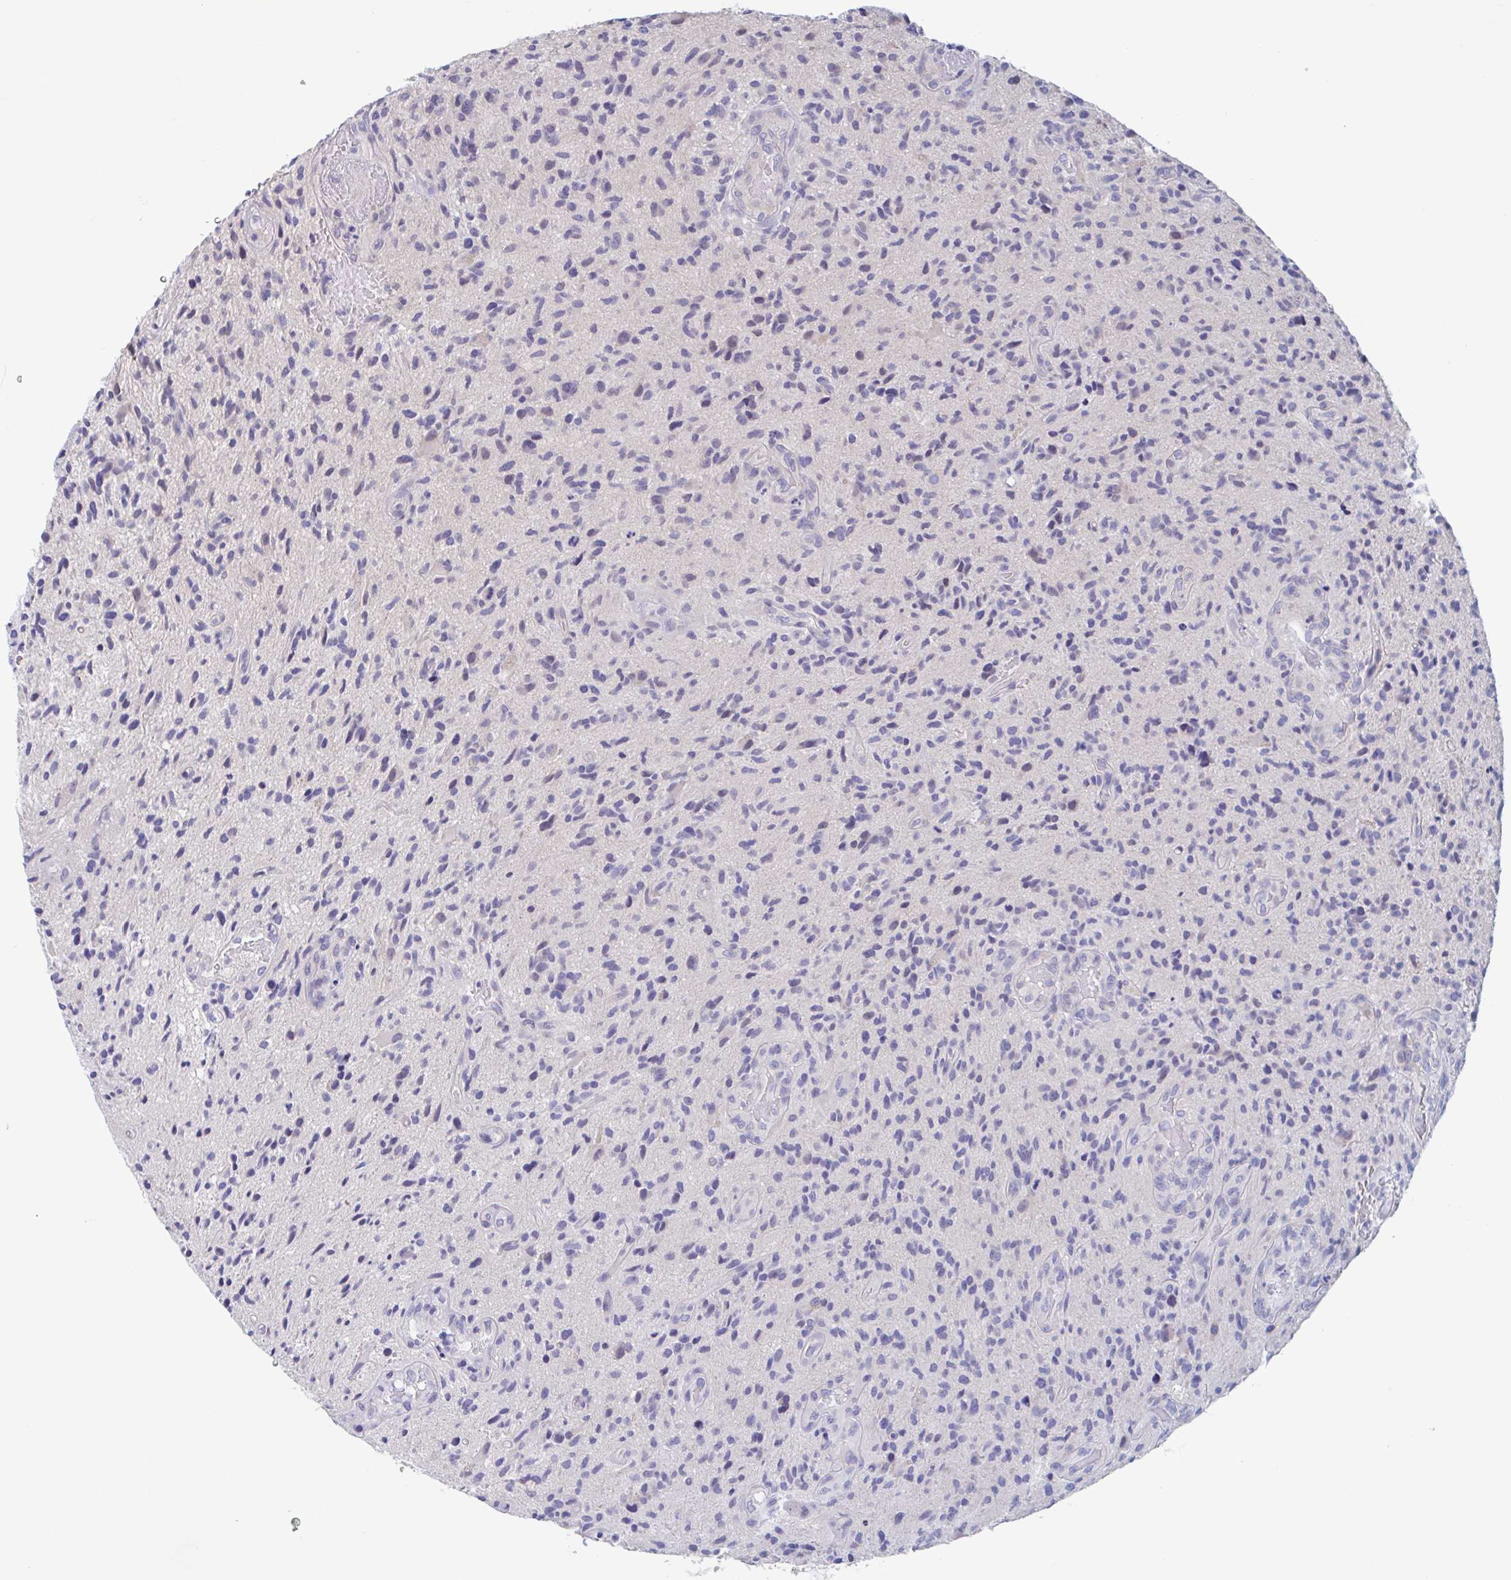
{"staining": {"intensity": "negative", "quantity": "none", "location": "none"}, "tissue": "glioma", "cell_type": "Tumor cells", "image_type": "cancer", "snomed": [{"axis": "morphology", "description": "Glioma, malignant, High grade"}, {"axis": "topography", "description": "Brain"}], "caption": "Tumor cells show no significant protein expression in malignant glioma (high-grade).", "gene": "UNKL", "patient": {"sex": "male", "age": 55}}